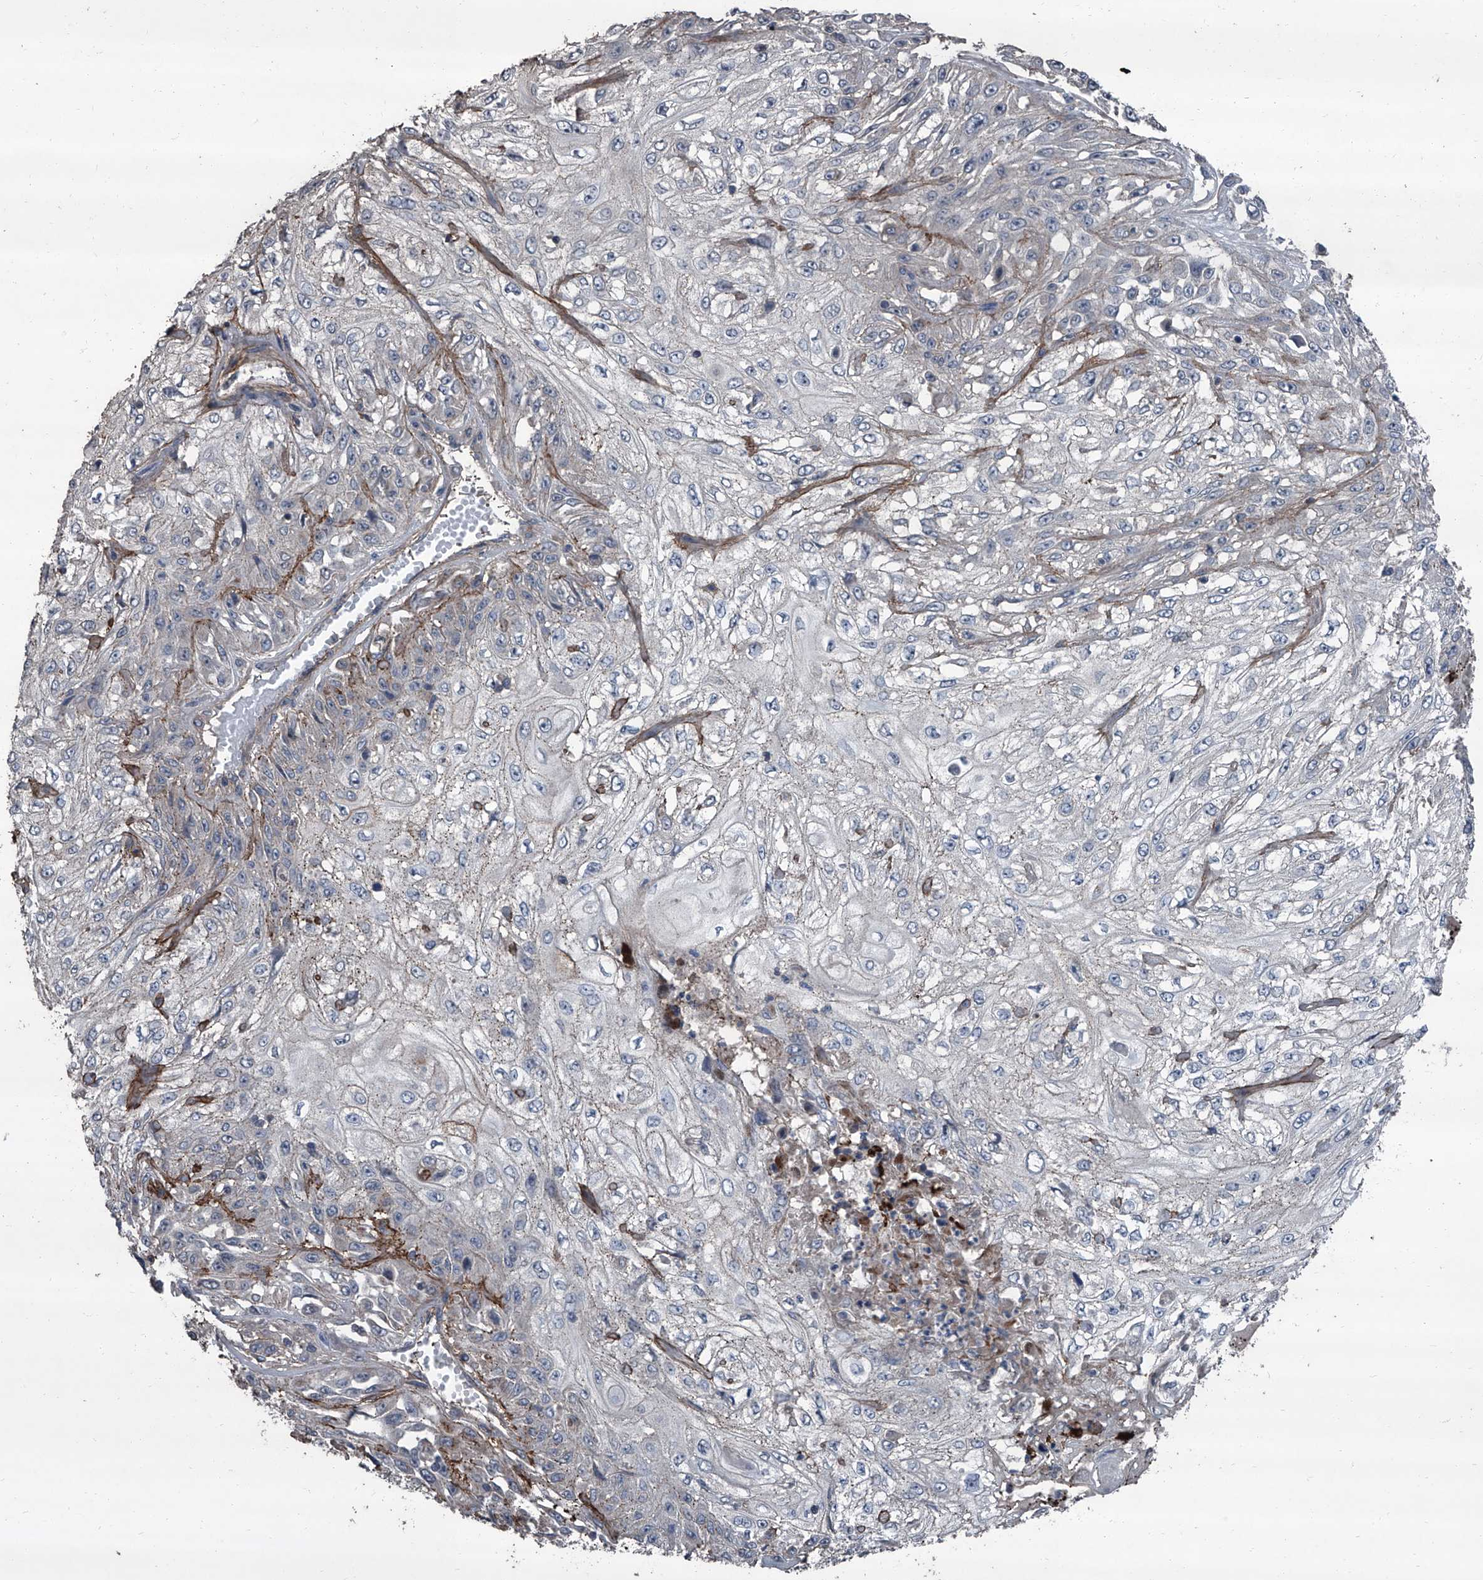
{"staining": {"intensity": "negative", "quantity": "none", "location": "none"}, "tissue": "skin cancer", "cell_type": "Tumor cells", "image_type": "cancer", "snomed": [{"axis": "morphology", "description": "Squamous cell carcinoma, NOS"}, {"axis": "morphology", "description": "Squamous cell carcinoma, metastatic, NOS"}, {"axis": "topography", "description": "Skin"}, {"axis": "topography", "description": "Lymph node"}], "caption": "Metastatic squamous cell carcinoma (skin) was stained to show a protein in brown. There is no significant positivity in tumor cells.", "gene": "OARD1", "patient": {"sex": "male", "age": 75}}